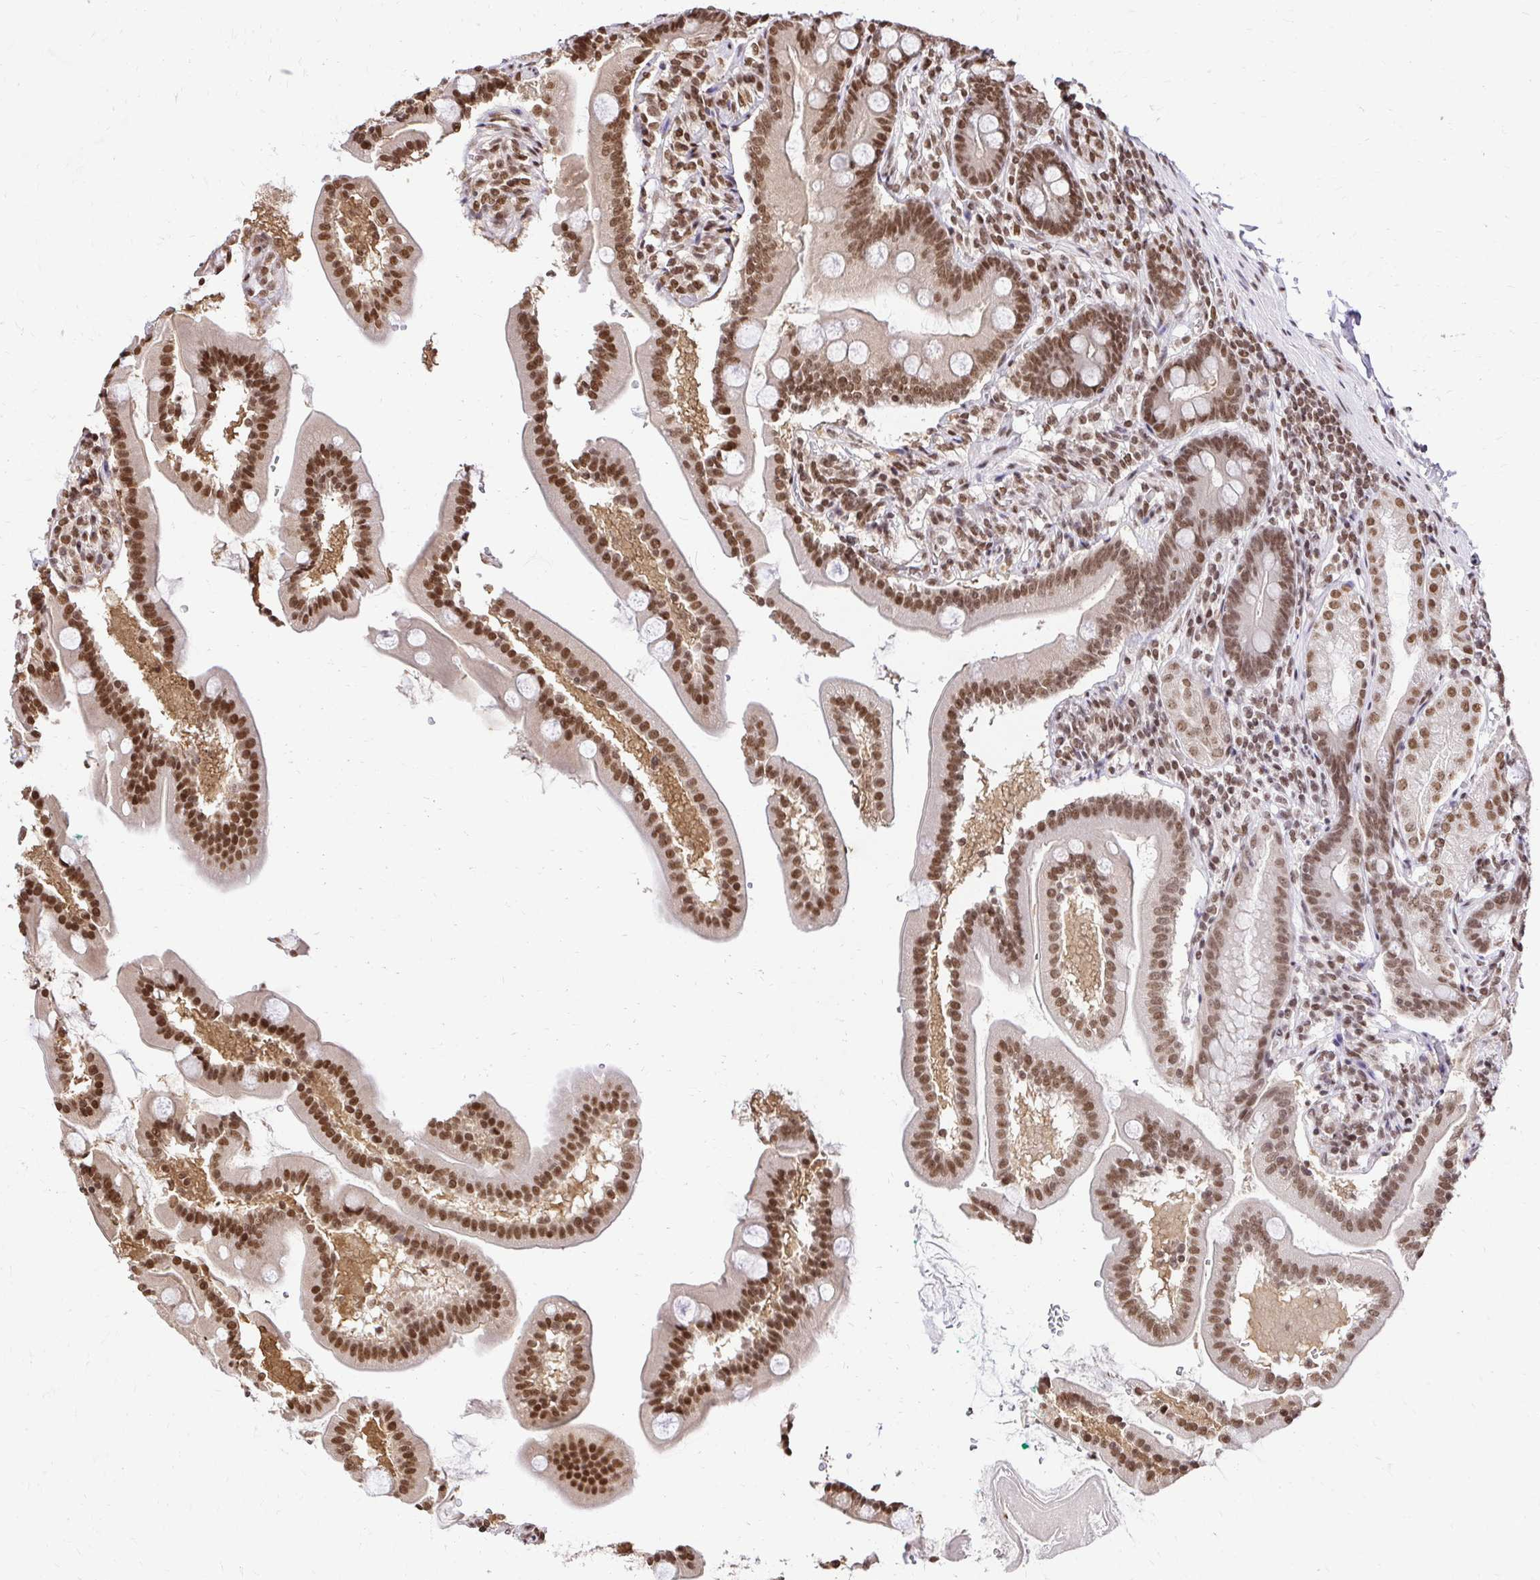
{"staining": {"intensity": "moderate", "quantity": ">75%", "location": "nuclear"}, "tissue": "duodenum", "cell_type": "Glandular cells", "image_type": "normal", "snomed": [{"axis": "morphology", "description": "Normal tissue, NOS"}, {"axis": "topography", "description": "Duodenum"}], "caption": "Immunohistochemistry (IHC) micrograph of normal duodenum: duodenum stained using immunohistochemistry (IHC) shows medium levels of moderate protein expression localized specifically in the nuclear of glandular cells, appearing as a nuclear brown color.", "gene": "GLYR1", "patient": {"sex": "female", "age": 67}}